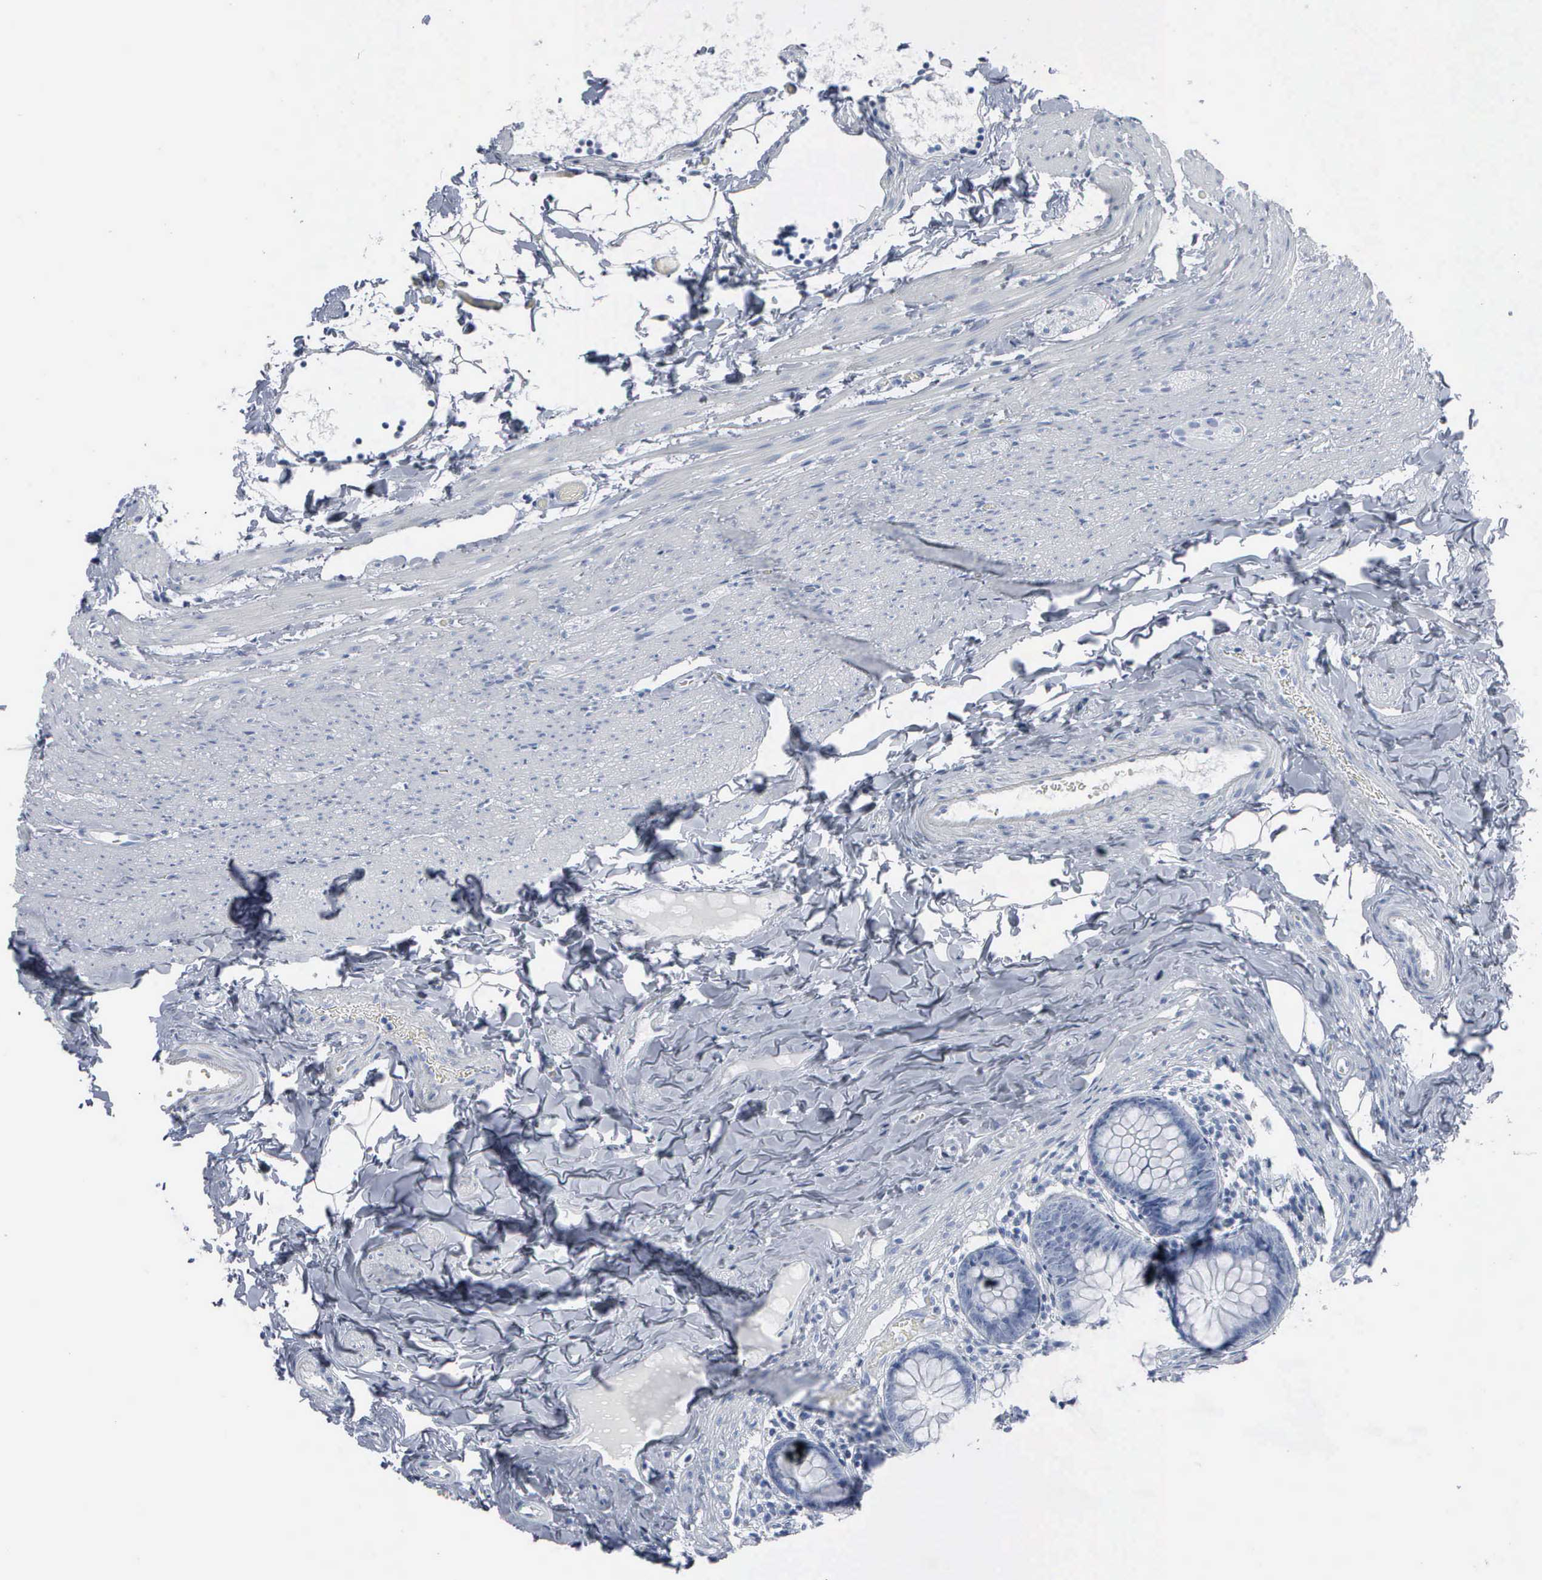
{"staining": {"intensity": "negative", "quantity": "none", "location": "none"}, "tissue": "appendix", "cell_type": "Glandular cells", "image_type": "normal", "snomed": [{"axis": "morphology", "description": "Normal tissue, NOS"}, {"axis": "topography", "description": "Appendix"}], "caption": "IHC of benign appendix reveals no positivity in glandular cells.", "gene": "DMD", "patient": {"sex": "male", "age": 7}}